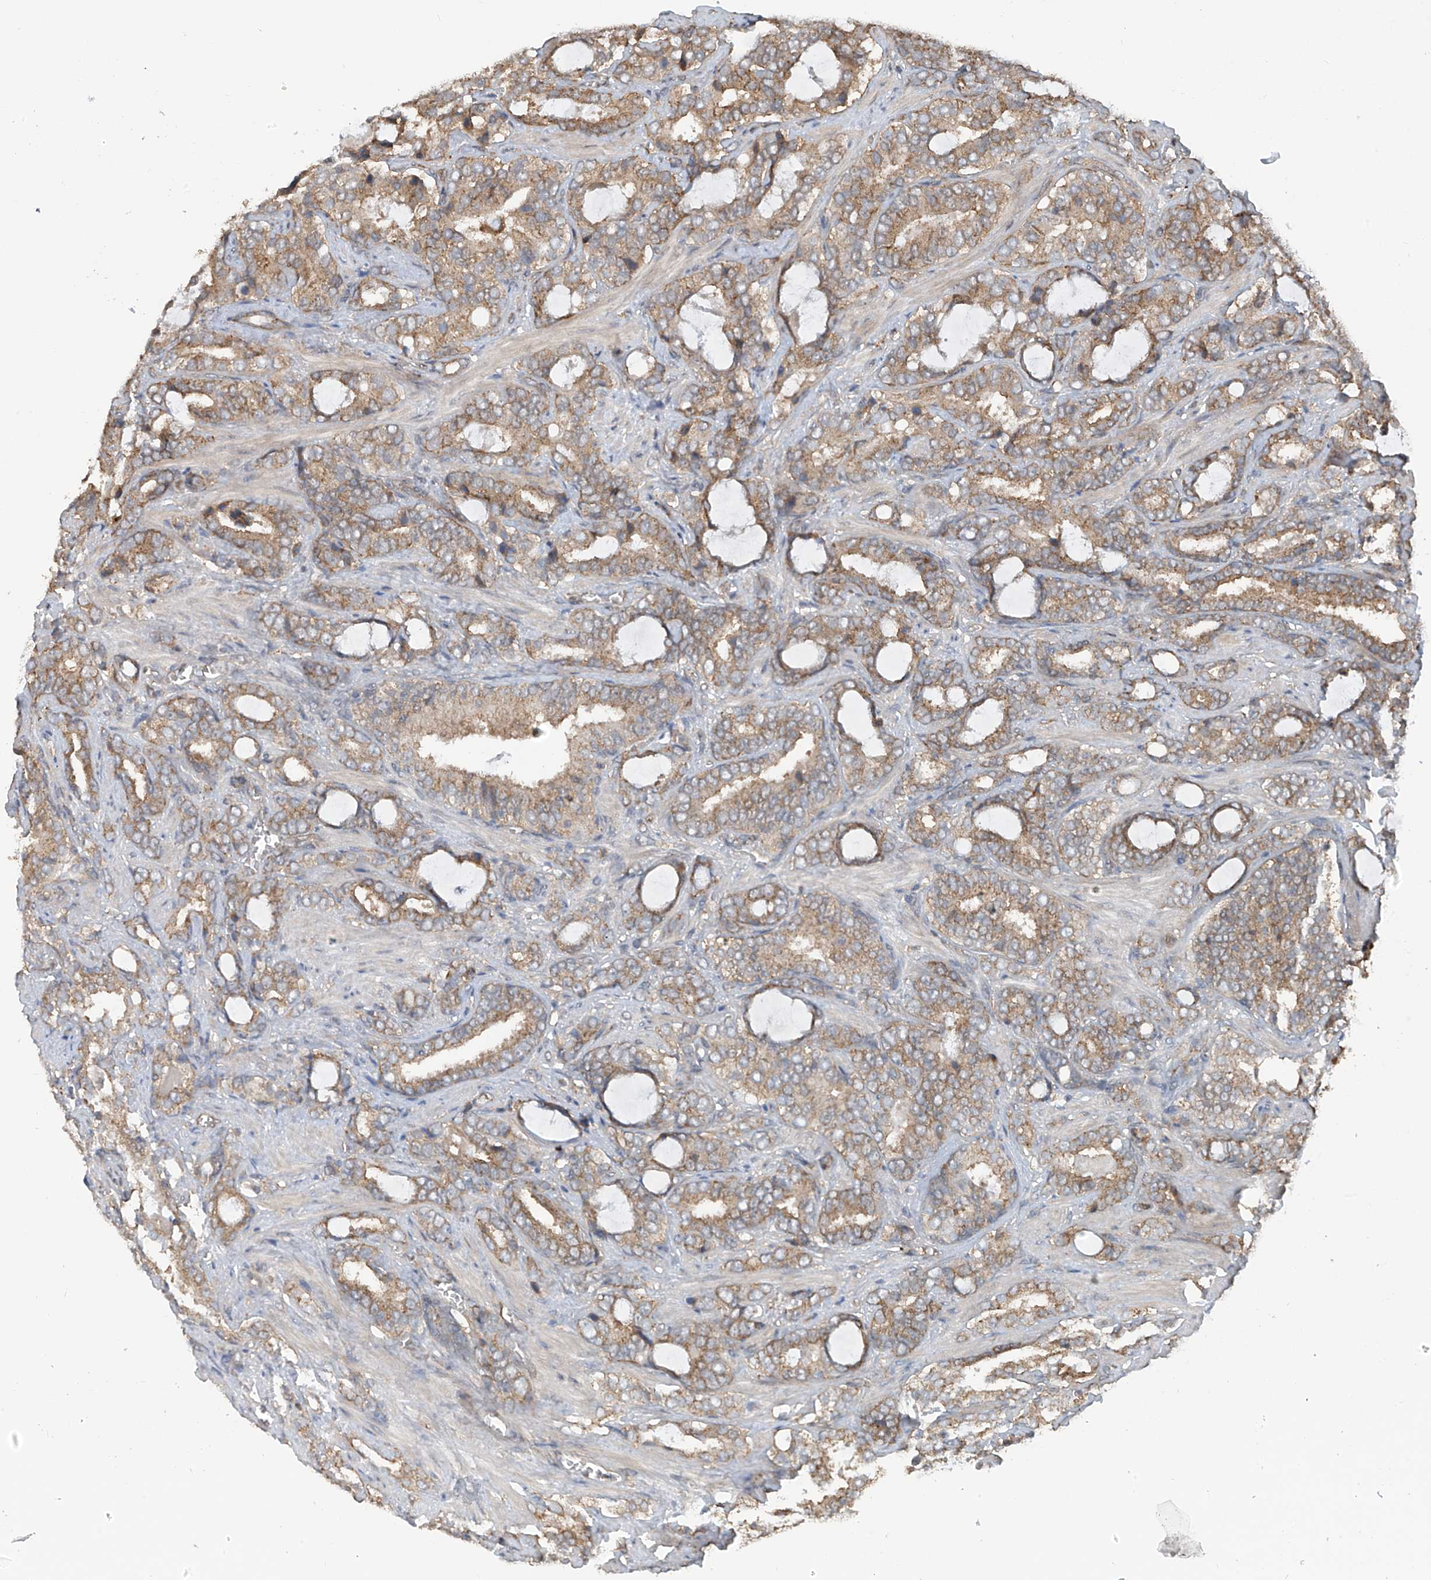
{"staining": {"intensity": "moderate", "quantity": ">75%", "location": "cytoplasmic/membranous"}, "tissue": "prostate cancer", "cell_type": "Tumor cells", "image_type": "cancer", "snomed": [{"axis": "morphology", "description": "Adenocarcinoma, High grade"}, {"axis": "topography", "description": "Prostate and seminal vesicle, NOS"}], "caption": "Human prostate cancer (high-grade adenocarcinoma) stained with a brown dye displays moderate cytoplasmic/membranous positive positivity in approximately >75% of tumor cells.", "gene": "ZNF189", "patient": {"sex": "male", "age": 67}}